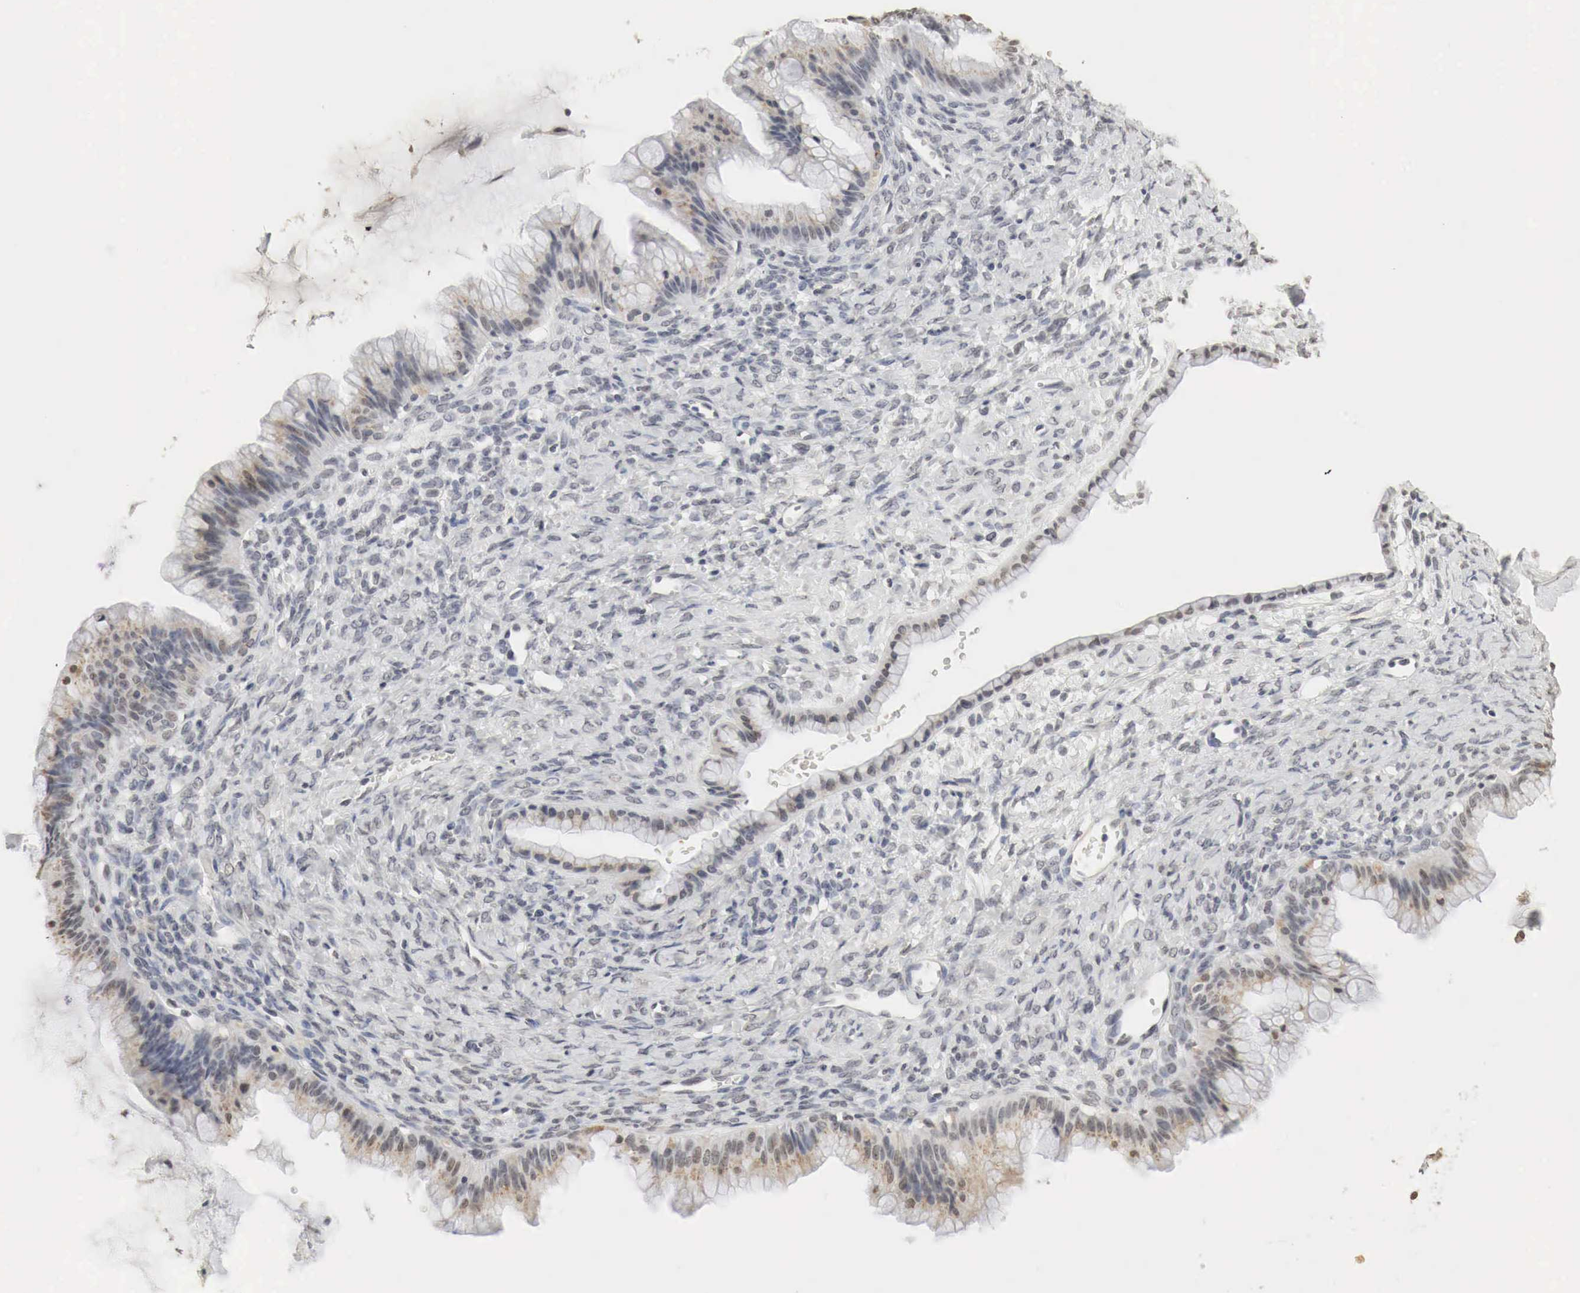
{"staining": {"intensity": "weak", "quantity": "<25%", "location": "cytoplasmic/membranous"}, "tissue": "ovarian cancer", "cell_type": "Tumor cells", "image_type": "cancer", "snomed": [{"axis": "morphology", "description": "Cystadenocarcinoma, mucinous, NOS"}, {"axis": "topography", "description": "Ovary"}], "caption": "A high-resolution histopathology image shows immunohistochemistry (IHC) staining of ovarian mucinous cystadenocarcinoma, which demonstrates no significant expression in tumor cells.", "gene": "ERBB4", "patient": {"sex": "female", "age": 25}}